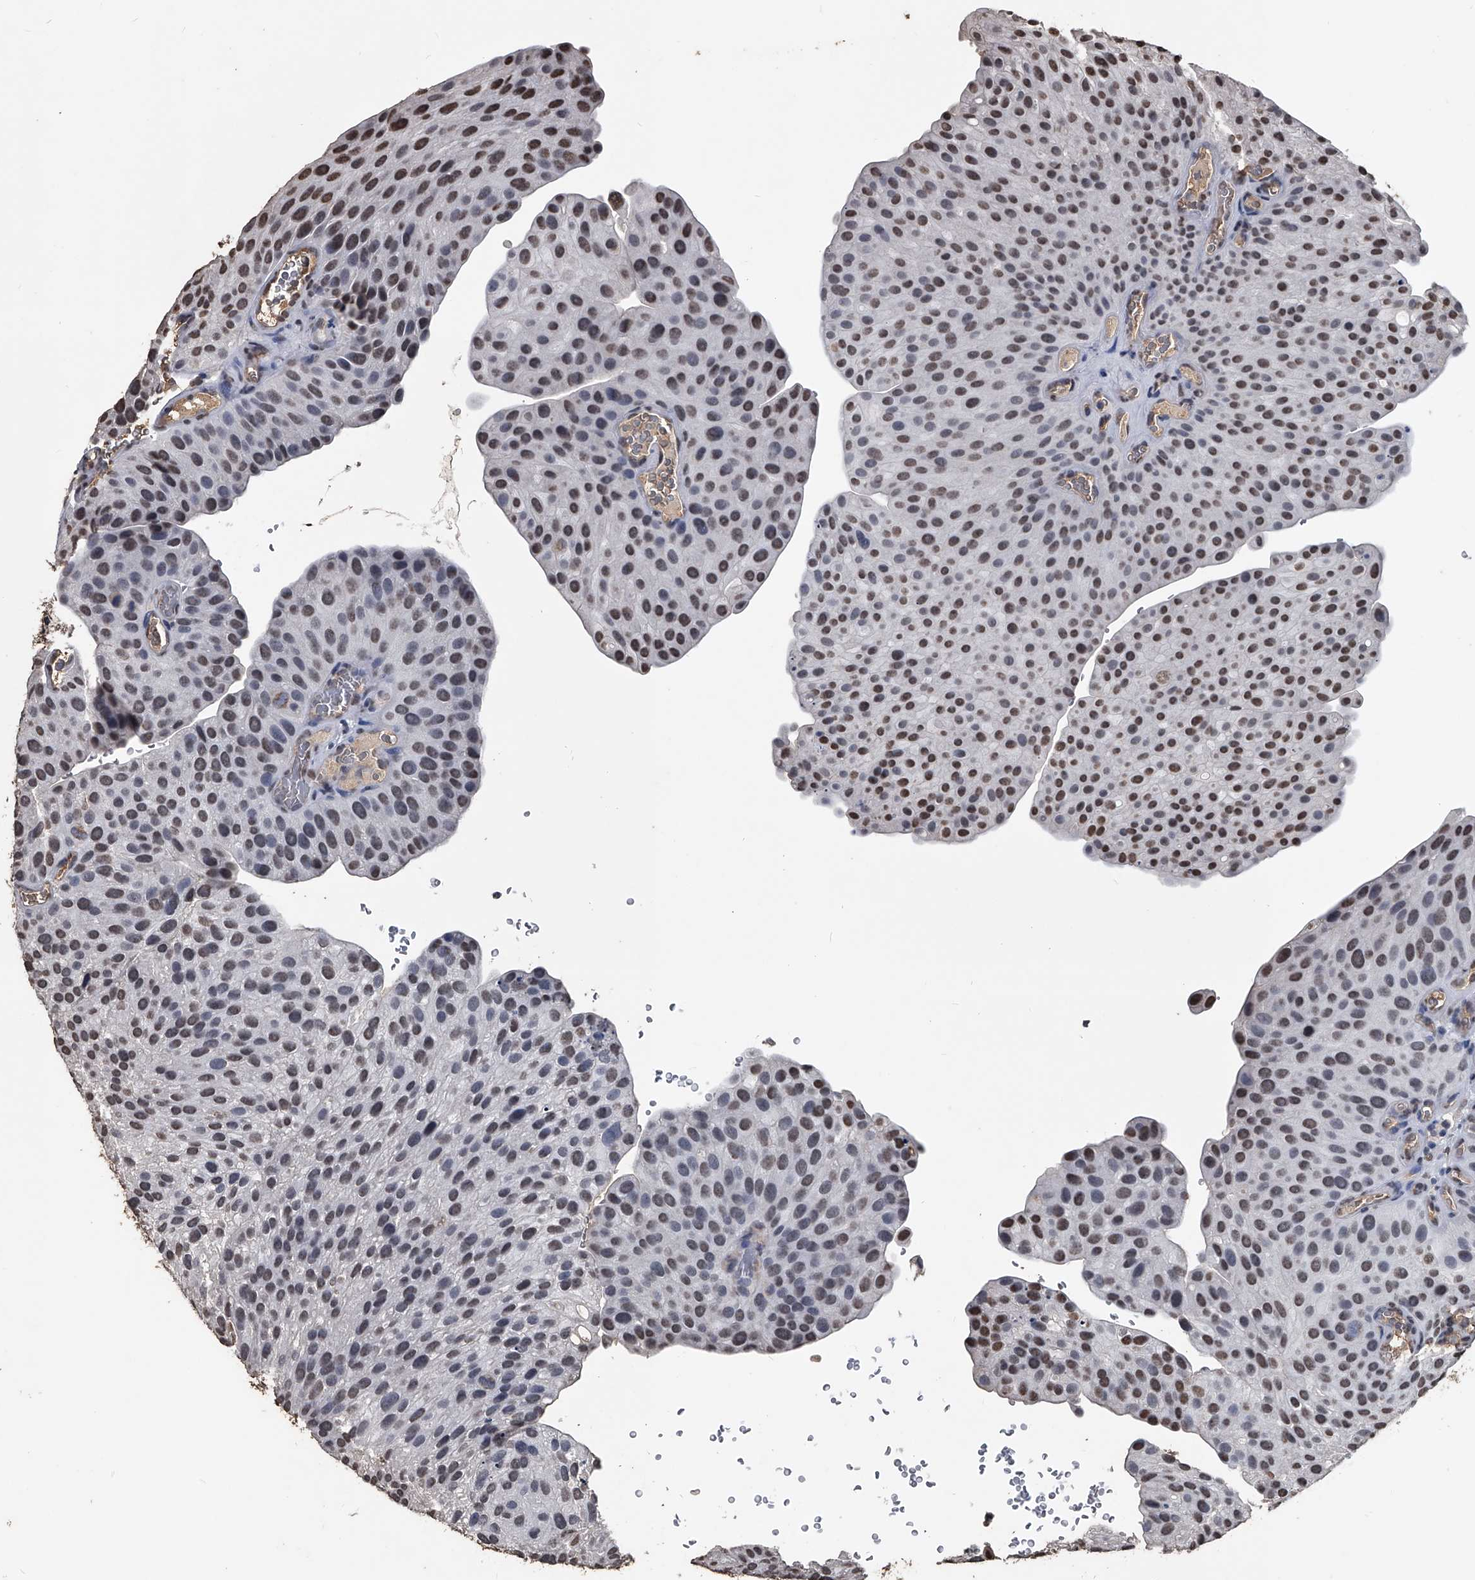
{"staining": {"intensity": "moderate", "quantity": "25%-75%", "location": "nuclear"}, "tissue": "urothelial cancer", "cell_type": "Tumor cells", "image_type": "cancer", "snomed": [{"axis": "morphology", "description": "Urothelial carcinoma, Low grade"}, {"axis": "topography", "description": "Smooth muscle"}, {"axis": "topography", "description": "Urinary bladder"}], "caption": "Immunohistochemical staining of low-grade urothelial carcinoma reveals medium levels of moderate nuclear protein staining in approximately 25%-75% of tumor cells.", "gene": "MATR3", "patient": {"sex": "male", "age": 60}}